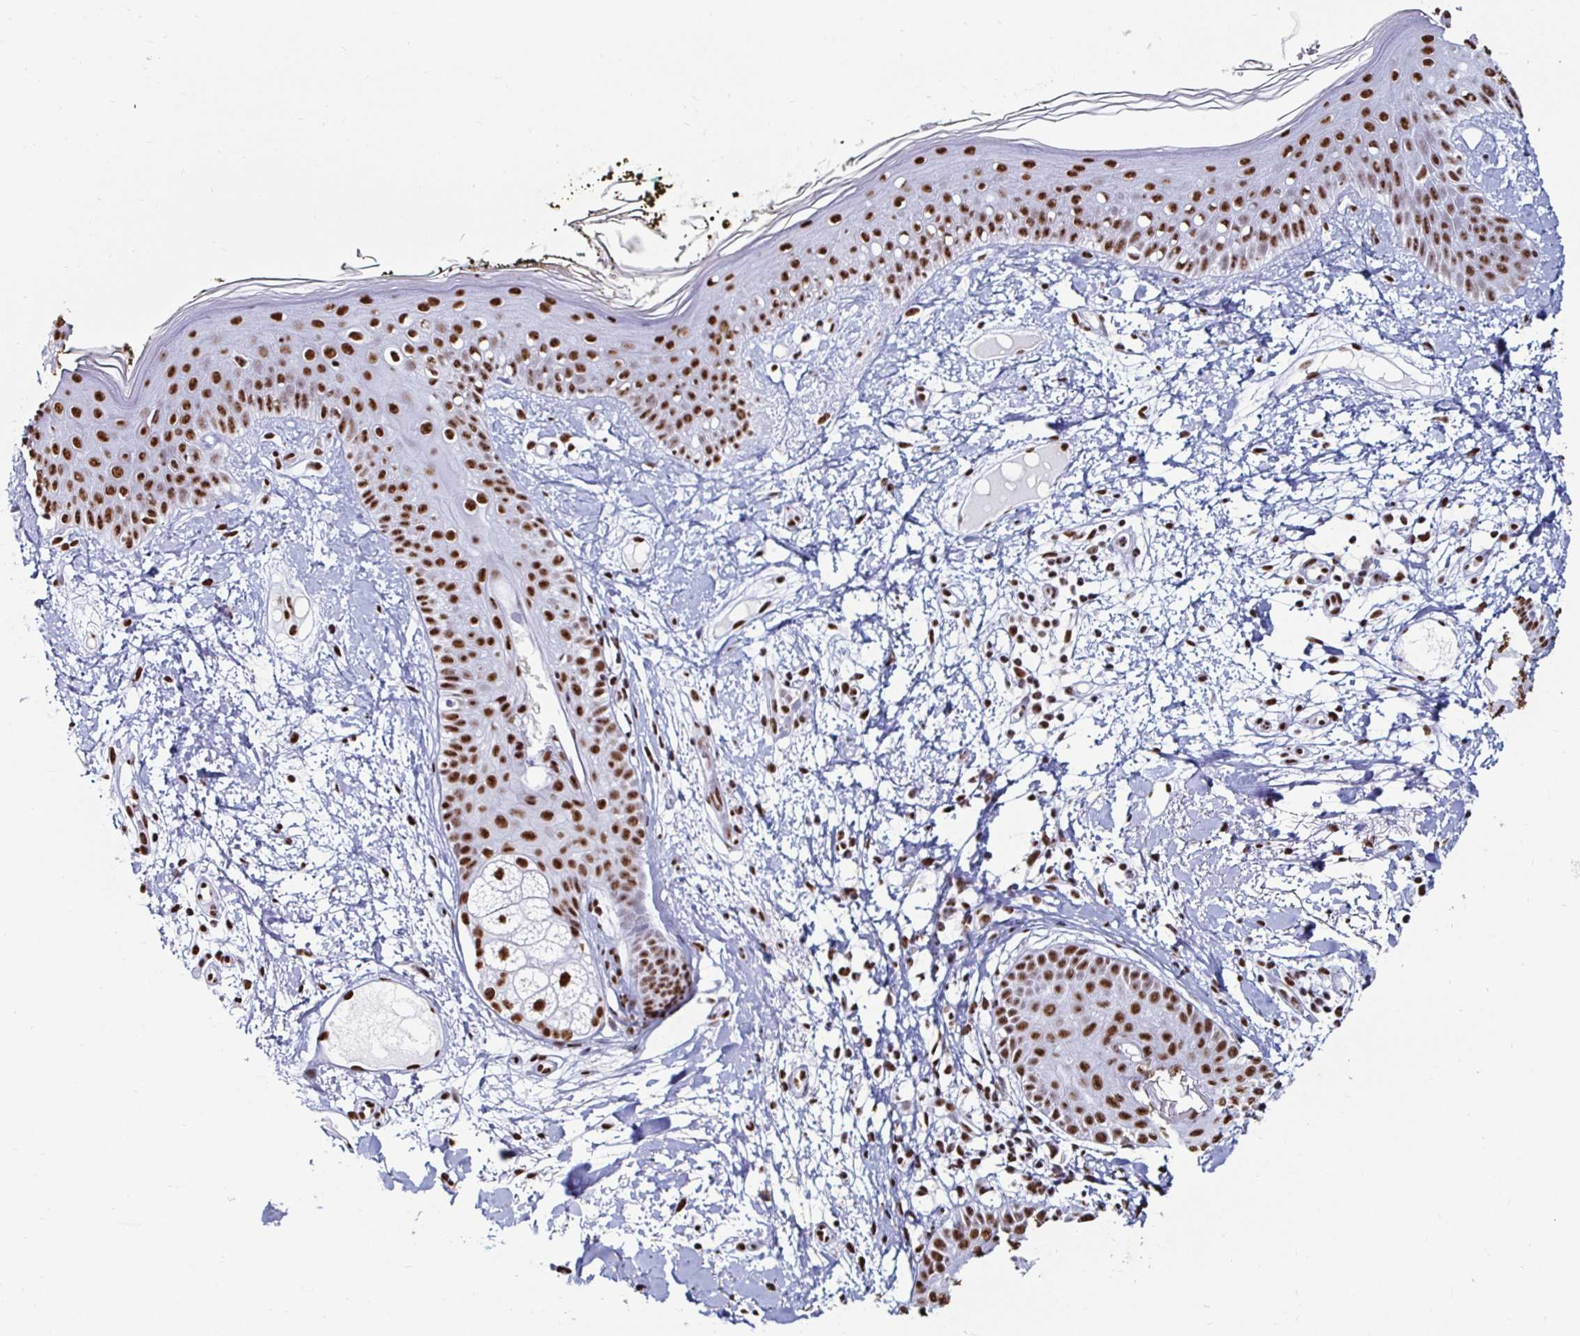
{"staining": {"intensity": "strong", "quantity": ">75%", "location": "nuclear"}, "tissue": "skin", "cell_type": "Fibroblasts", "image_type": "normal", "snomed": [{"axis": "morphology", "description": "Normal tissue, NOS"}, {"axis": "topography", "description": "Skin"}], "caption": "Immunohistochemistry (IHC) micrograph of unremarkable human skin stained for a protein (brown), which demonstrates high levels of strong nuclear positivity in approximately >75% of fibroblasts.", "gene": "DDX39B", "patient": {"sex": "female", "age": 34}}